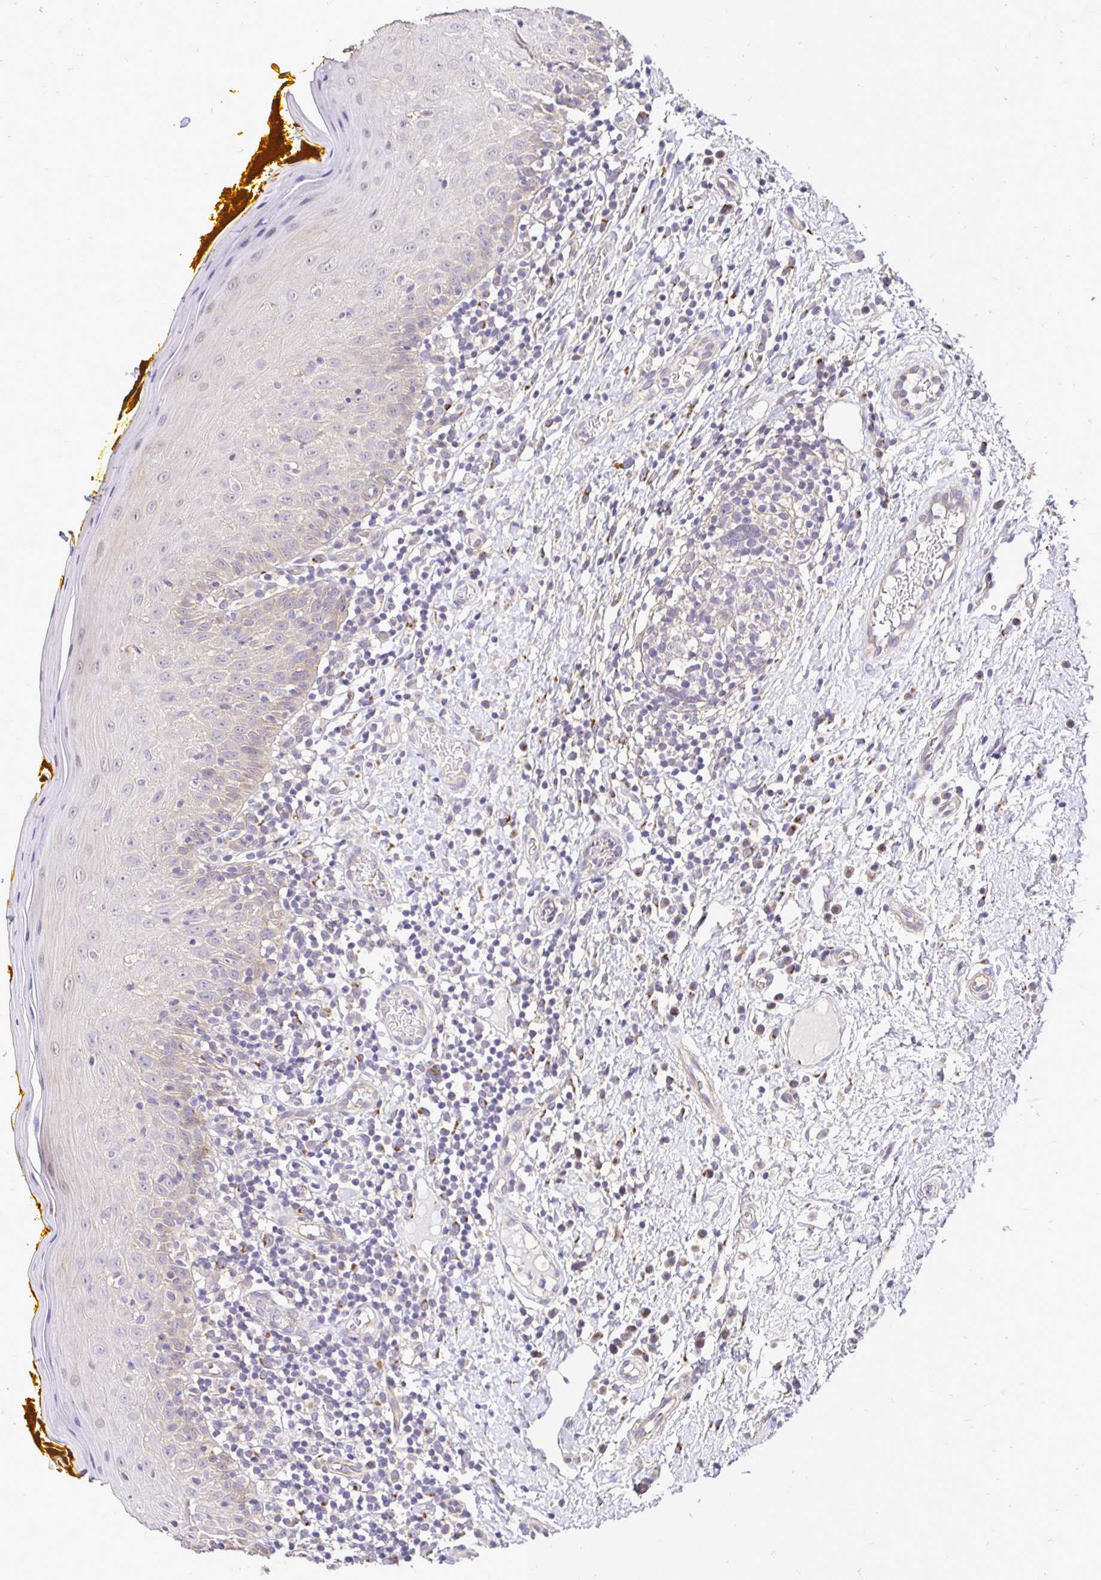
{"staining": {"intensity": "negative", "quantity": "none", "location": "none"}, "tissue": "oral mucosa", "cell_type": "Squamous epithelial cells", "image_type": "normal", "snomed": [{"axis": "morphology", "description": "Normal tissue, NOS"}, {"axis": "topography", "description": "Oral tissue"}, {"axis": "topography", "description": "Tounge, NOS"}], "caption": "Squamous epithelial cells show no significant protein staining in normal oral mucosa.", "gene": "SLC9A1", "patient": {"sex": "female", "age": 58}}